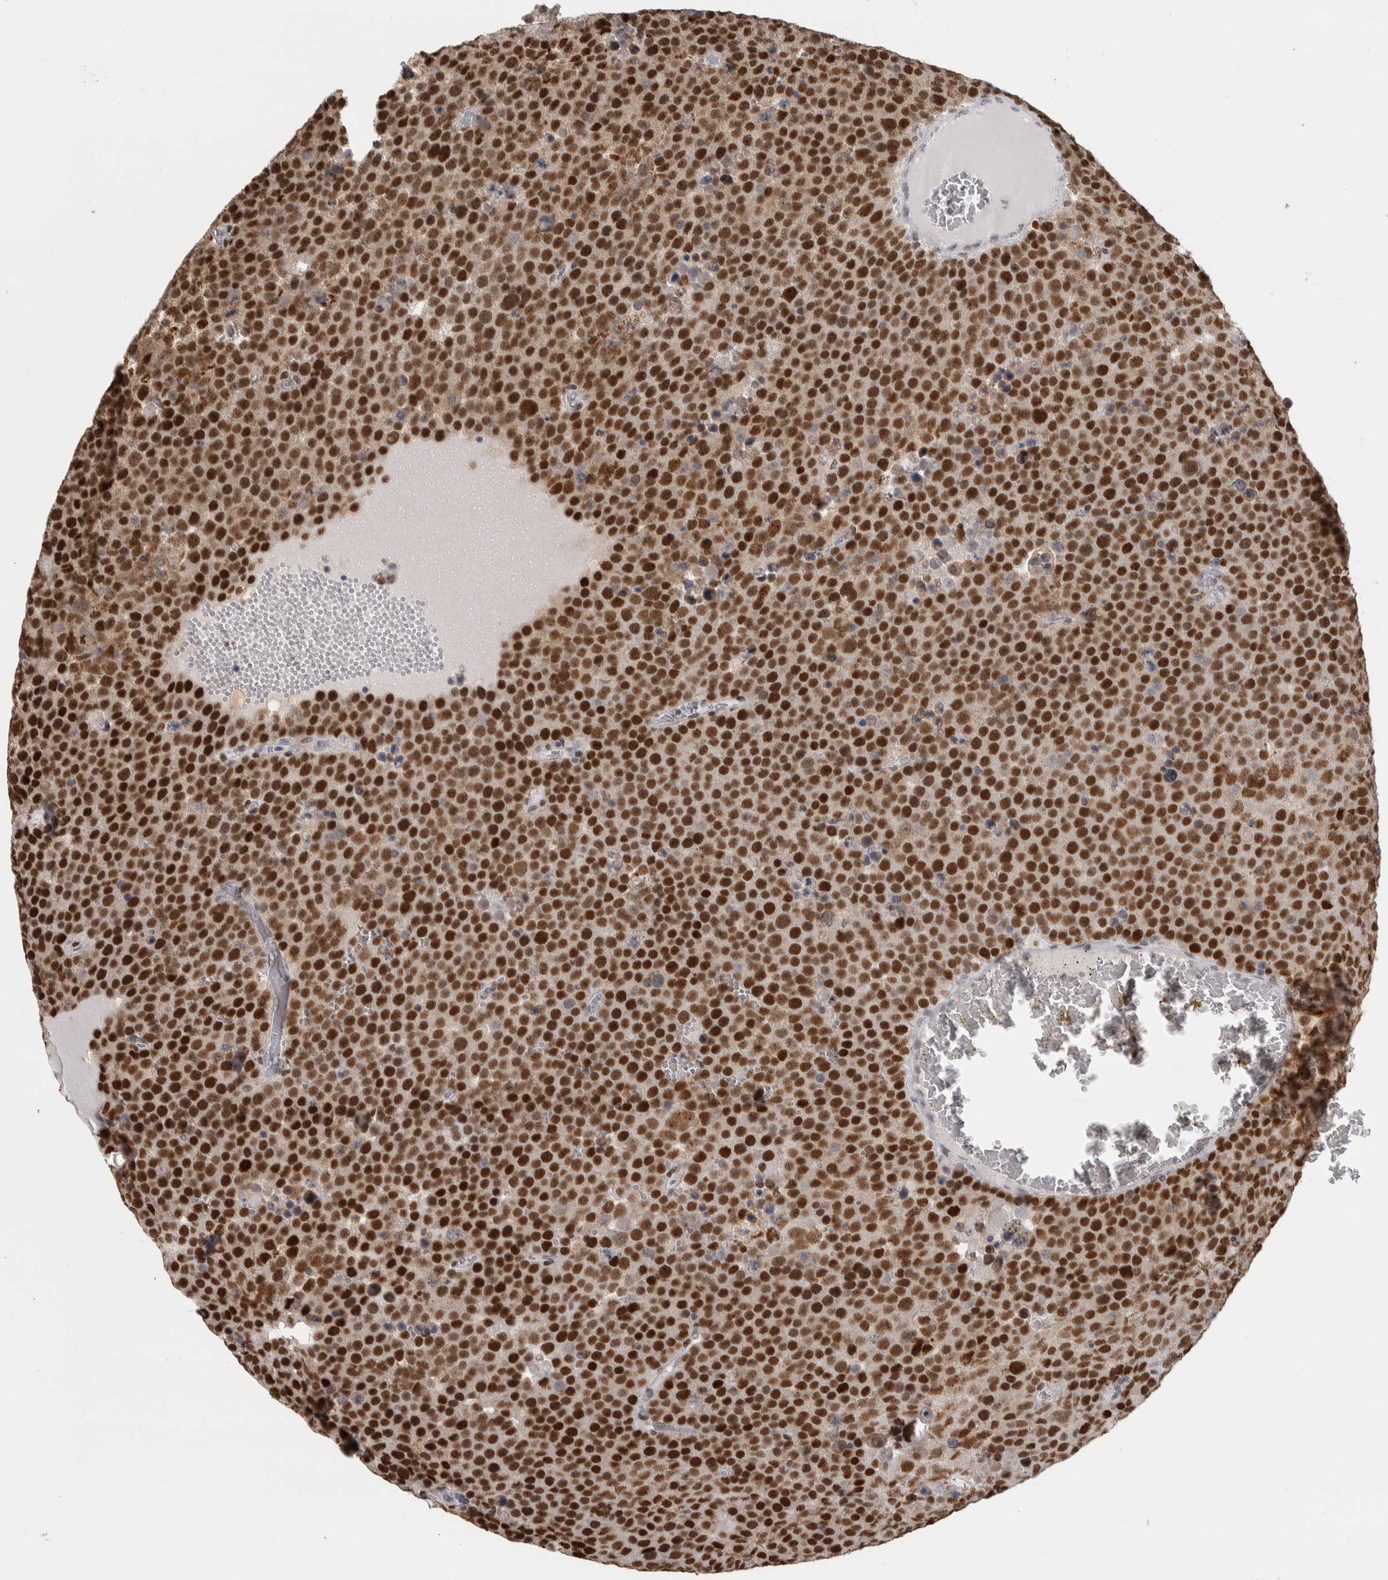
{"staining": {"intensity": "strong", "quantity": ">75%", "location": "nuclear"}, "tissue": "testis cancer", "cell_type": "Tumor cells", "image_type": "cancer", "snomed": [{"axis": "morphology", "description": "Seminoma, NOS"}, {"axis": "topography", "description": "Testis"}], "caption": "An immunohistochemistry image of tumor tissue is shown. Protein staining in brown shows strong nuclear positivity in testis cancer within tumor cells.", "gene": "HEXIM2", "patient": {"sex": "male", "age": 71}}